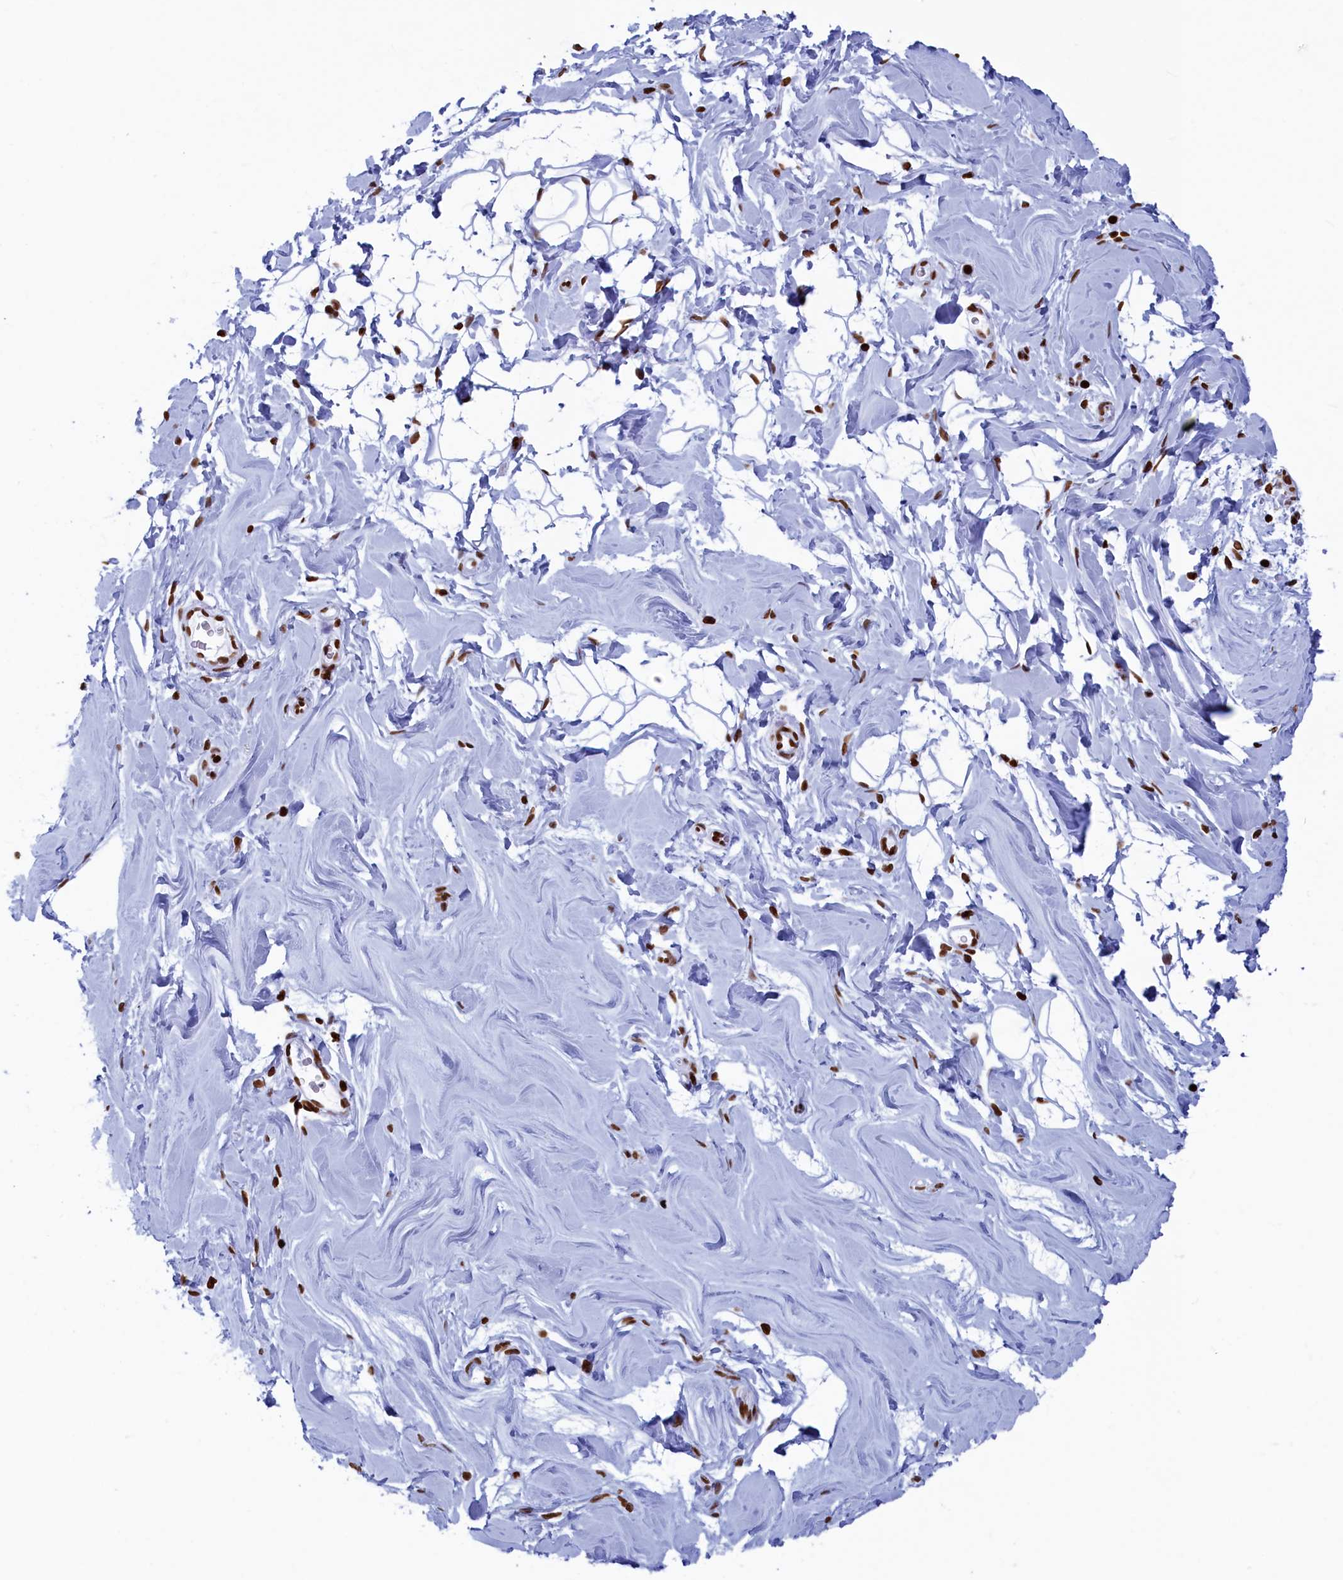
{"staining": {"intensity": "moderate", "quantity": ">75%", "location": "nuclear"}, "tissue": "adipose tissue", "cell_type": "Adipocytes", "image_type": "normal", "snomed": [{"axis": "morphology", "description": "Normal tissue, NOS"}, {"axis": "topography", "description": "Breast"}], "caption": "A photomicrograph of human adipose tissue stained for a protein reveals moderate nuclear brown staining in adipocytes.", "gene": "APOBEC3A", "patient": {"sex": "female", "age": 26}}